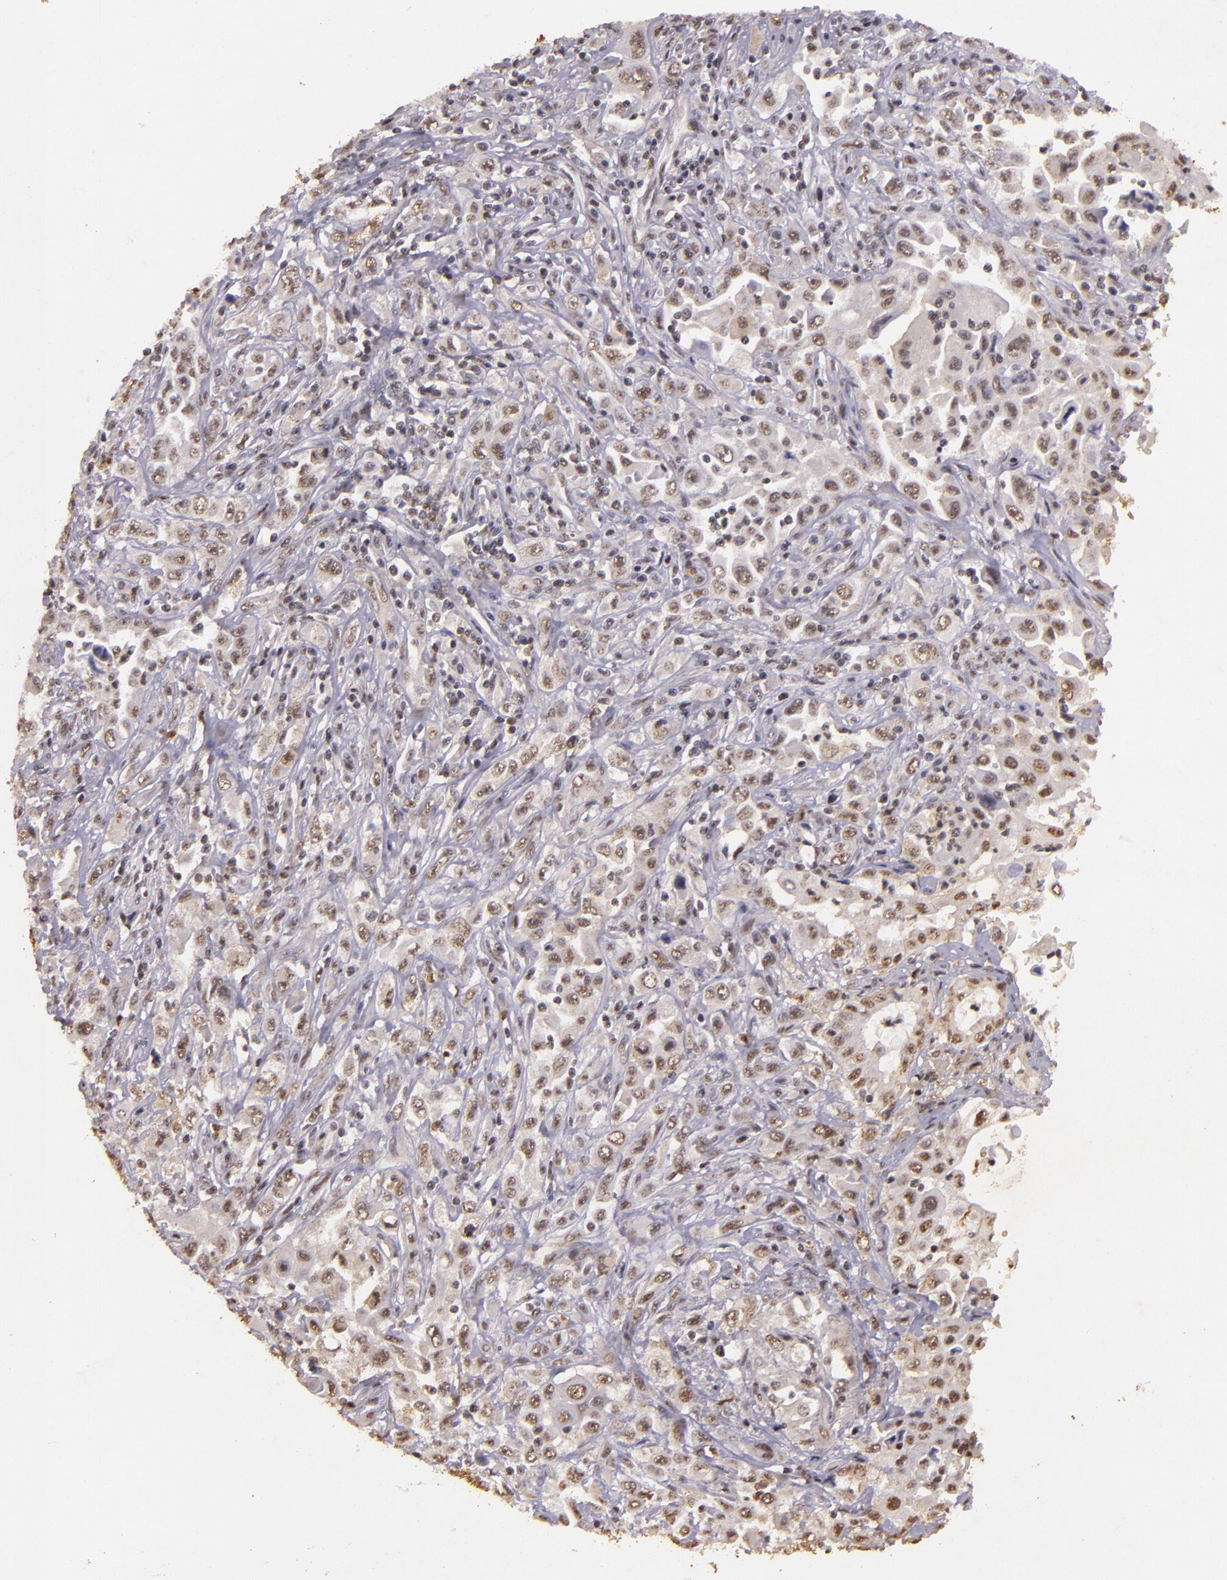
{"staining": {"intensity": "weak", "quantity": "<25%", "location": "nuclear"}, "tissue": "pancreatic cancer", "cell_type": "Tumor cells", "image_type": "cancer", "snomed": [{"axis": "morphology", "description": "Adenocarcinoma, NOS"}, {"axis": "topography", "description": "Pancreas"}], "caption": "This is an IHC image of human adenocarcinoma (pancreatic). There is no positivity in tumor cells.", "gene": "CBX3", "patient": {"sex": "male", "age": 70}}